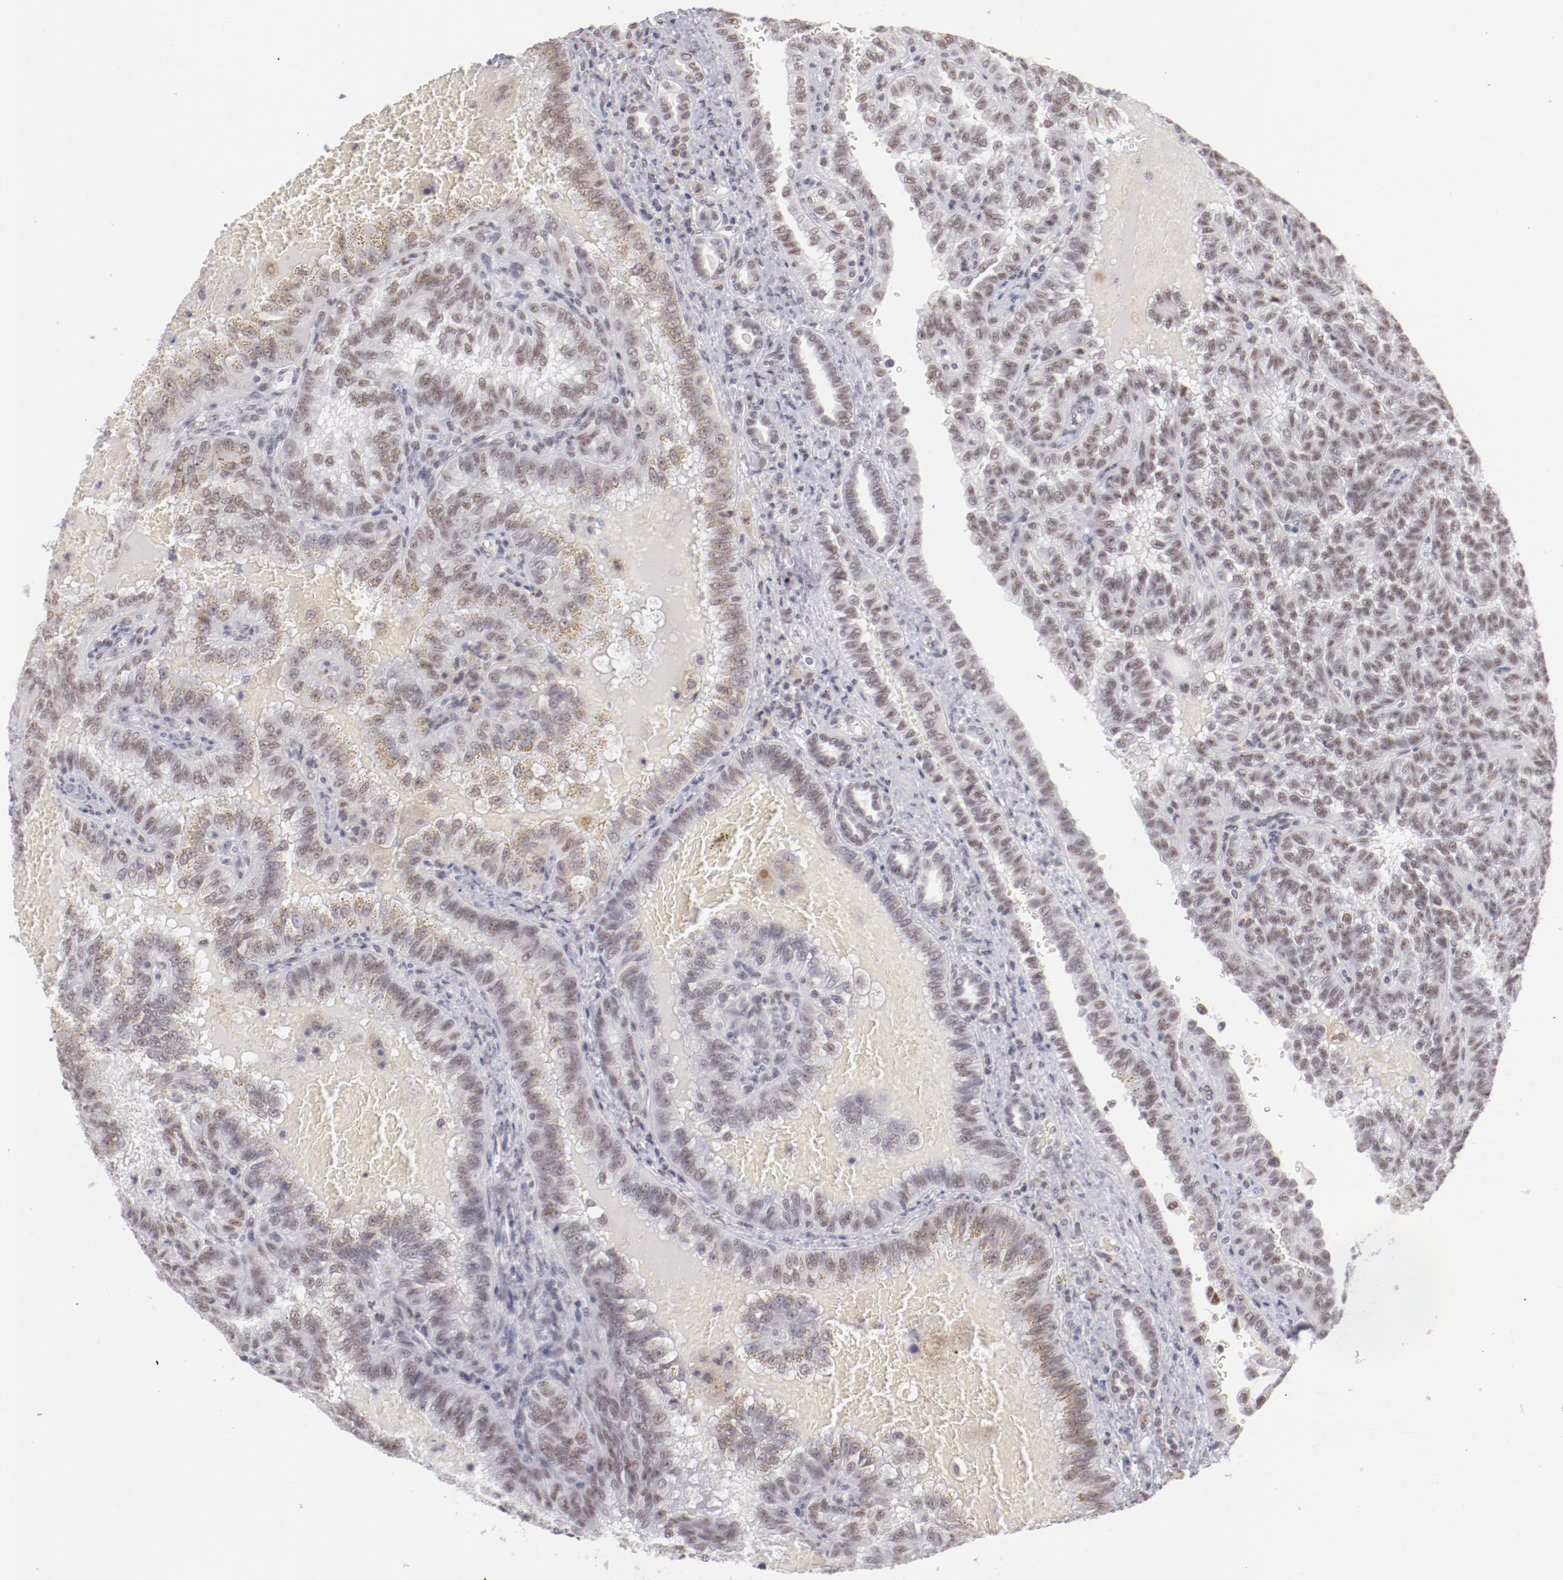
{"staining": {"intensity": "weak", "quantity": ">75%", "location": "nuclear"}, "tissue": "renal cancer", "cell_type": "Tumor cells", "image_type": "cancer", "snomed": [{"axis": "morphology", "description": "Inflammation, NOS"}, {"axis": "morphology", "description": "Adenocarcinoma, NOS"}, {"axis": "topography", "description": "Kidney"}], "caption": "Immunohistochemistry (DAB) staining of renal cancer exhibits weak nuclear protein positivity in about >75% of tumor cells.", "gene": "TFAP4", "patient": {"sex": "male", "age": 68}}